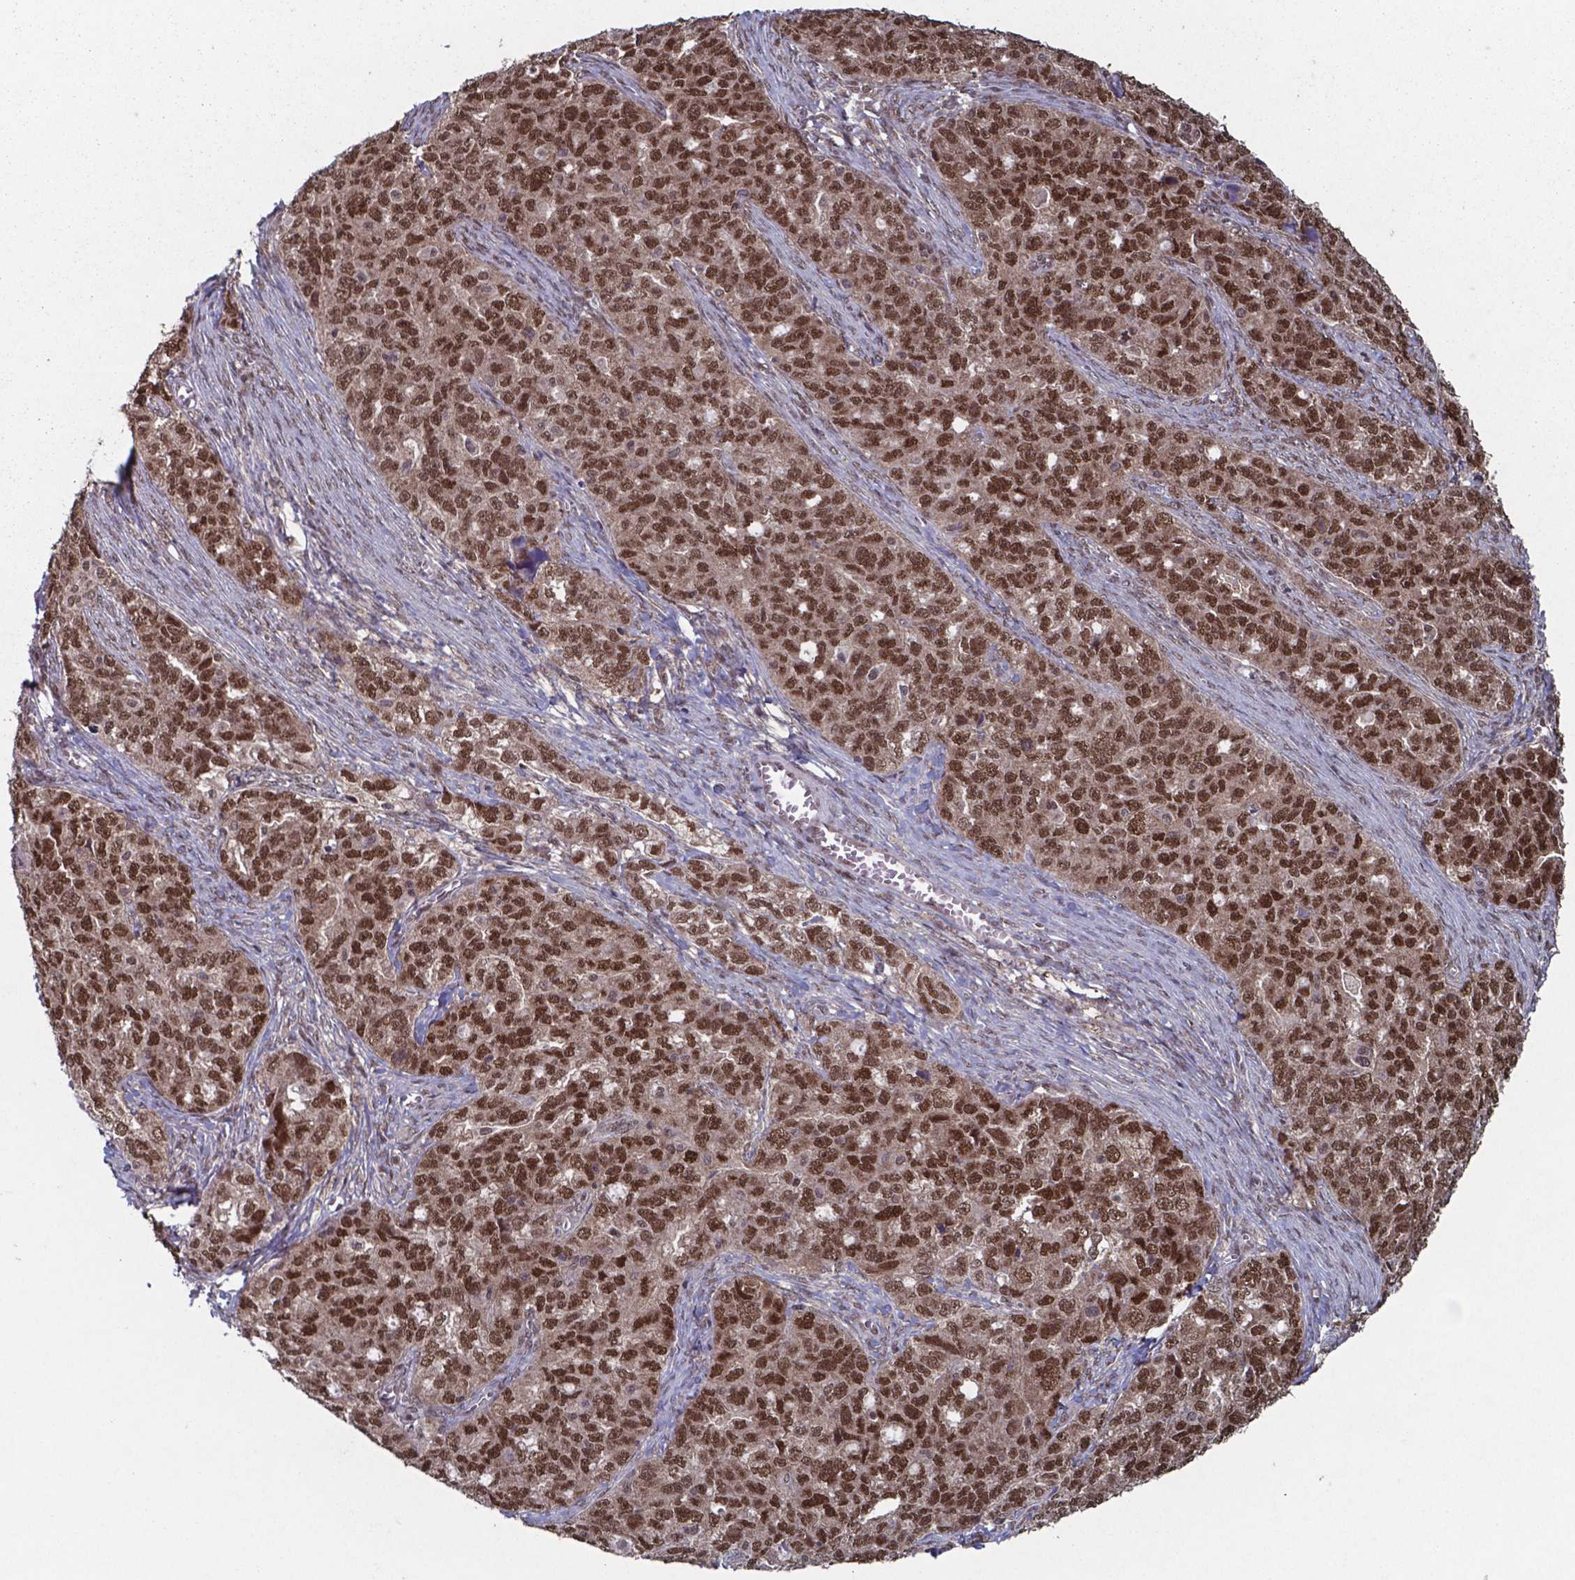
{"staining": {"intensity": "strong", "quantity": ">75%", "location": "nuclear"}, "tissue": "ovarian cancer", "cell_type": "Tumor cells", "image_type": "cancer", "snomed": [{"axis": "morphology", "description": "Cystadenocarcinoma, serous, NOS"}, {"axis": "topography", "description": "Ovary"}], "caption": "Tumor cells reveal high levels of strong nuclear positivity in approximately >75% of cells in human serous cystadenocarcinoma (ovarian). (DAB = brown stain, brightfield microscopy at high magnification).", "gene": "UBA1", "patient": {"sex": "female", "age": 51}}